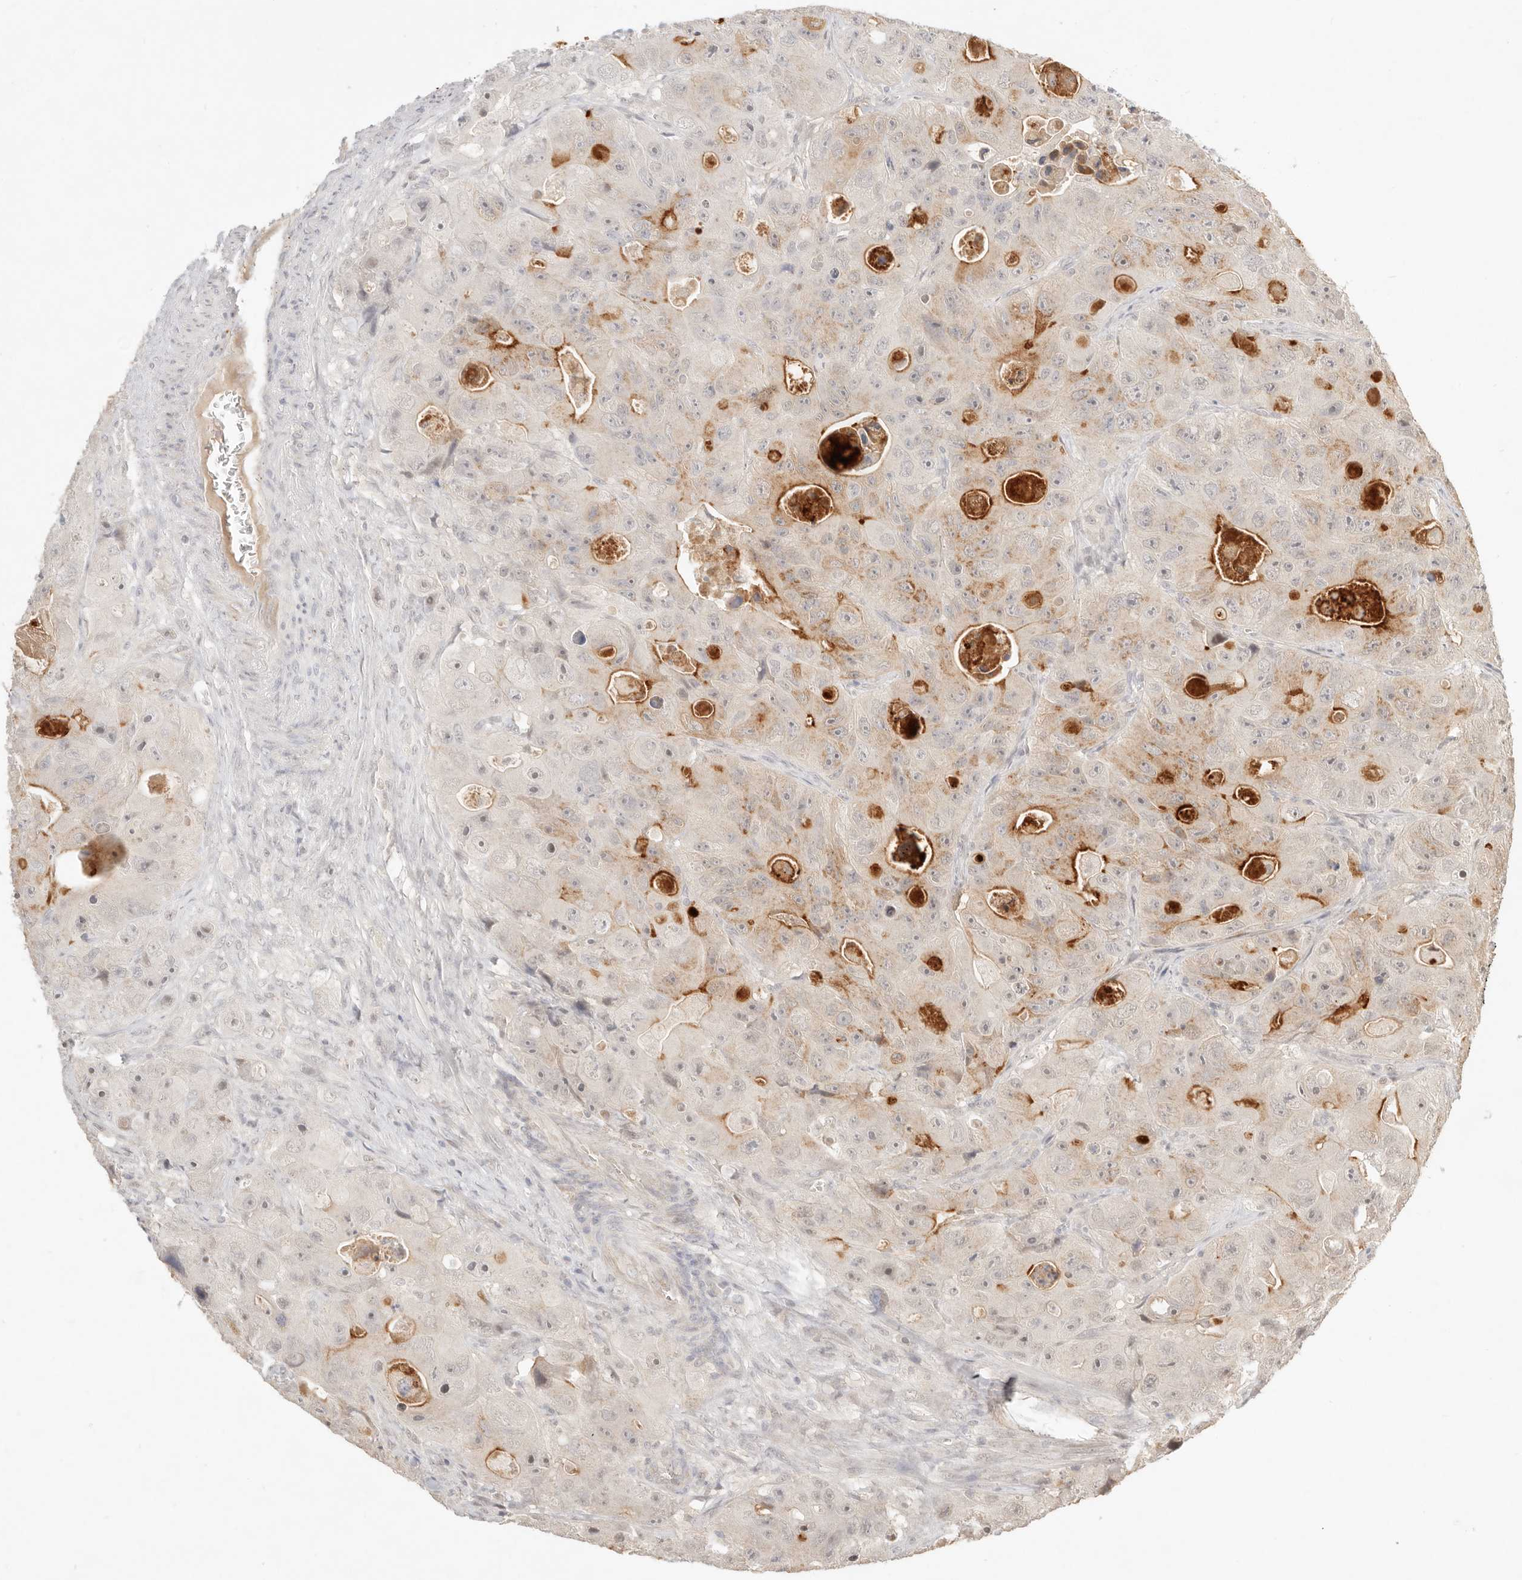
{"staining": {"intensity": "weak", "quantity": "25%-75%", "location": "cytoplasmic/membranous"}, "tissue": "colorectal cancer", "cell_type": "Tumor cells", "image_type": "cancer", "snomed": [{"axis": "morphology", "description": "Adenocarcinoma, NOS"}, {"axis": "topography", "description": "Colon"}], "caption": "Brown immunohistochemical staining in colorectal cancer (adenocarcinoma) displays weak cytoplasmic/membranous positivity in about 25%-75% of tumor cells. The staining was performed using DAB, with brown indicating positive protein expression. Nuclei are stained blue with hematoxylin.", "gene": "MEP1A", "patient": {"sex": "female", "age": 46}}